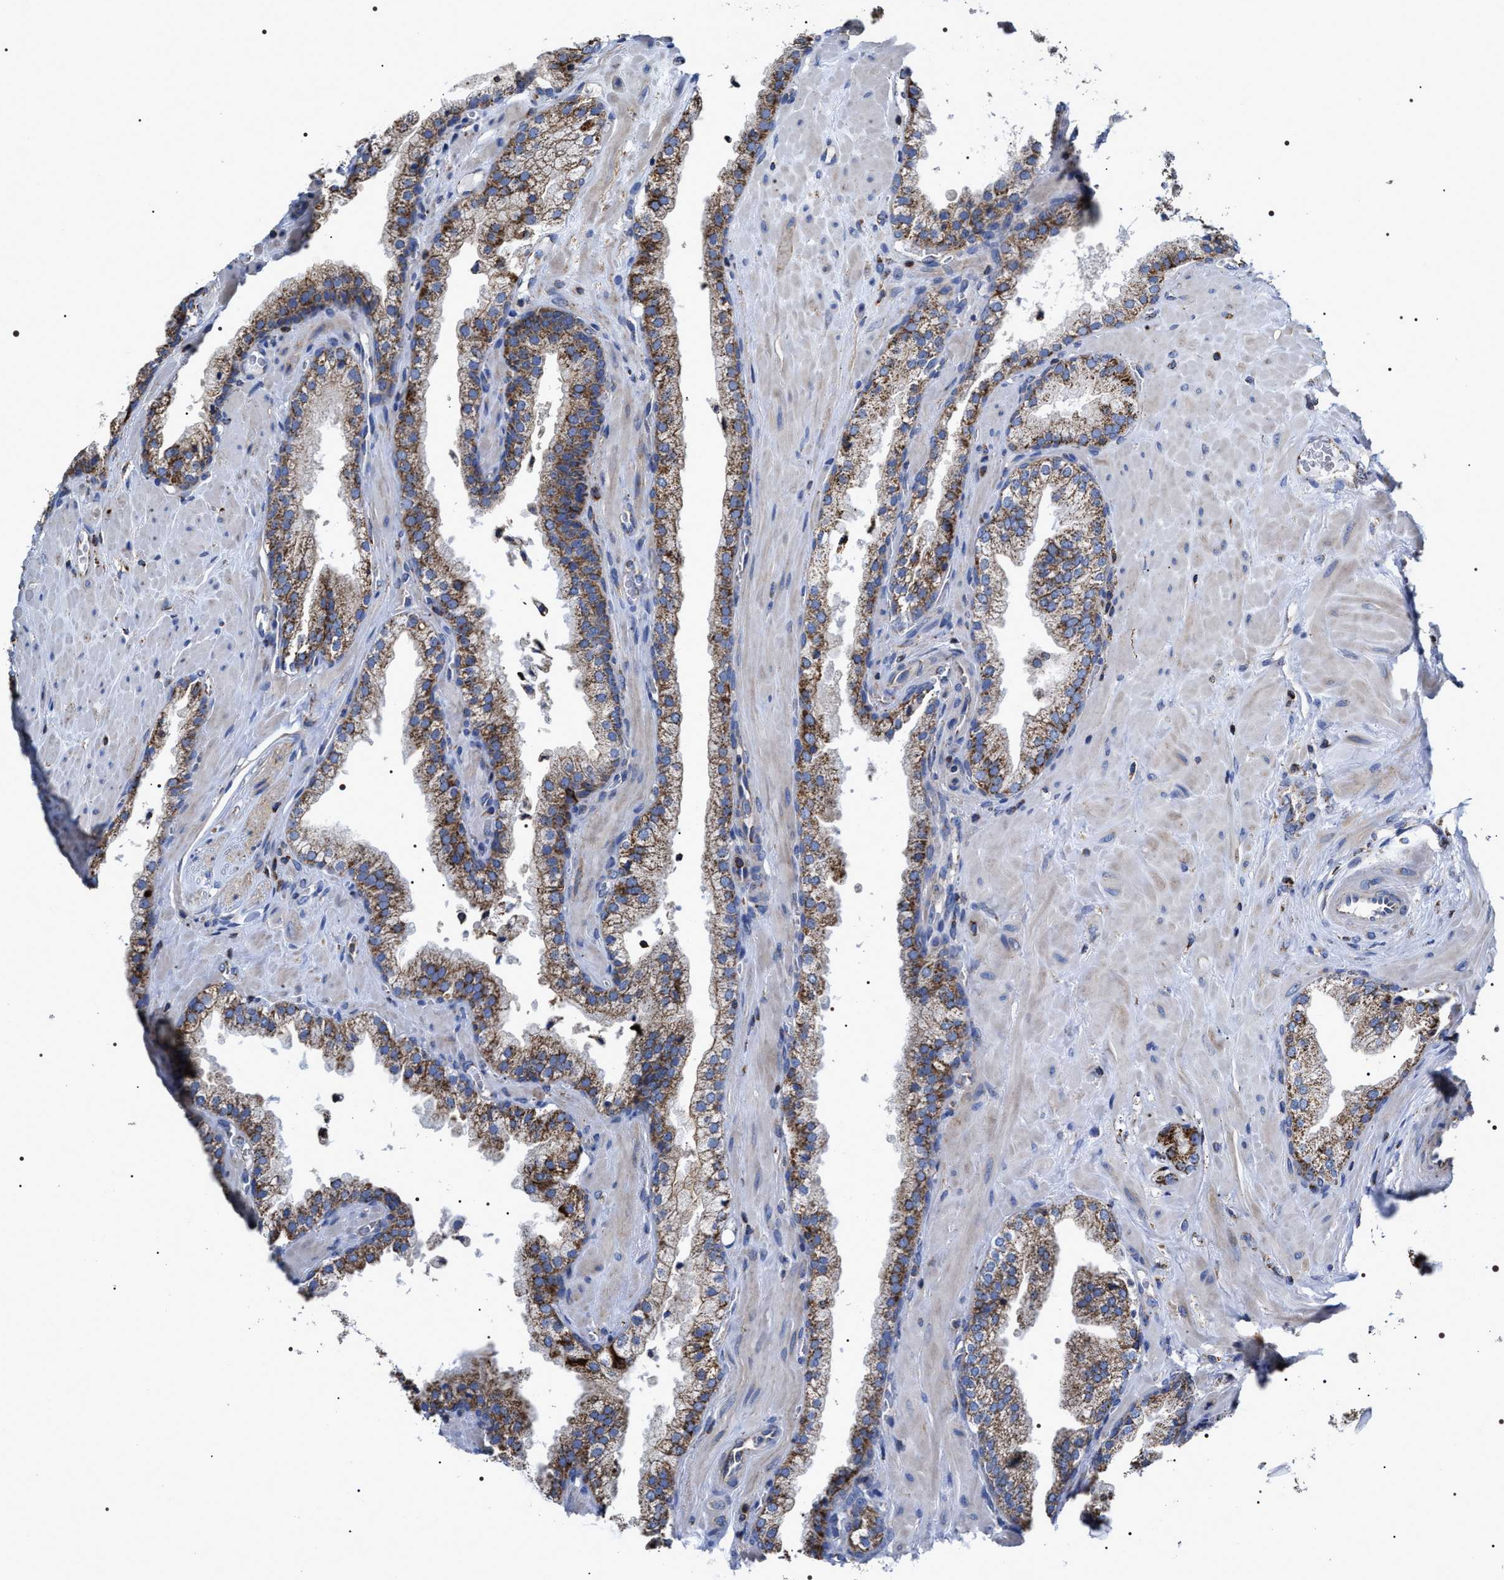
{"staining": {"intensity": "strong", "quantity": "25%-75%", "location": "cytoplasmic/membranous"}, "tissue": "prostate cancer", "cell_type": "Tumor cells", "image_type": "cancer", "snomed": [{"axis": "morphology", "description": "Adenocarcinoma, Low grade"}, {"axis": "topography", "description": "Prostate"}], "caption": "Strong cytoplasmic/membranous expression is seen in about 25%-75% of tumor cells in prostate low-grade adenocarcinoma. (brown staining indicates protein expression, while blue staining denotes nuclei).", "gene": "COG5", "patient": {"sex": "male", "age": 71}}